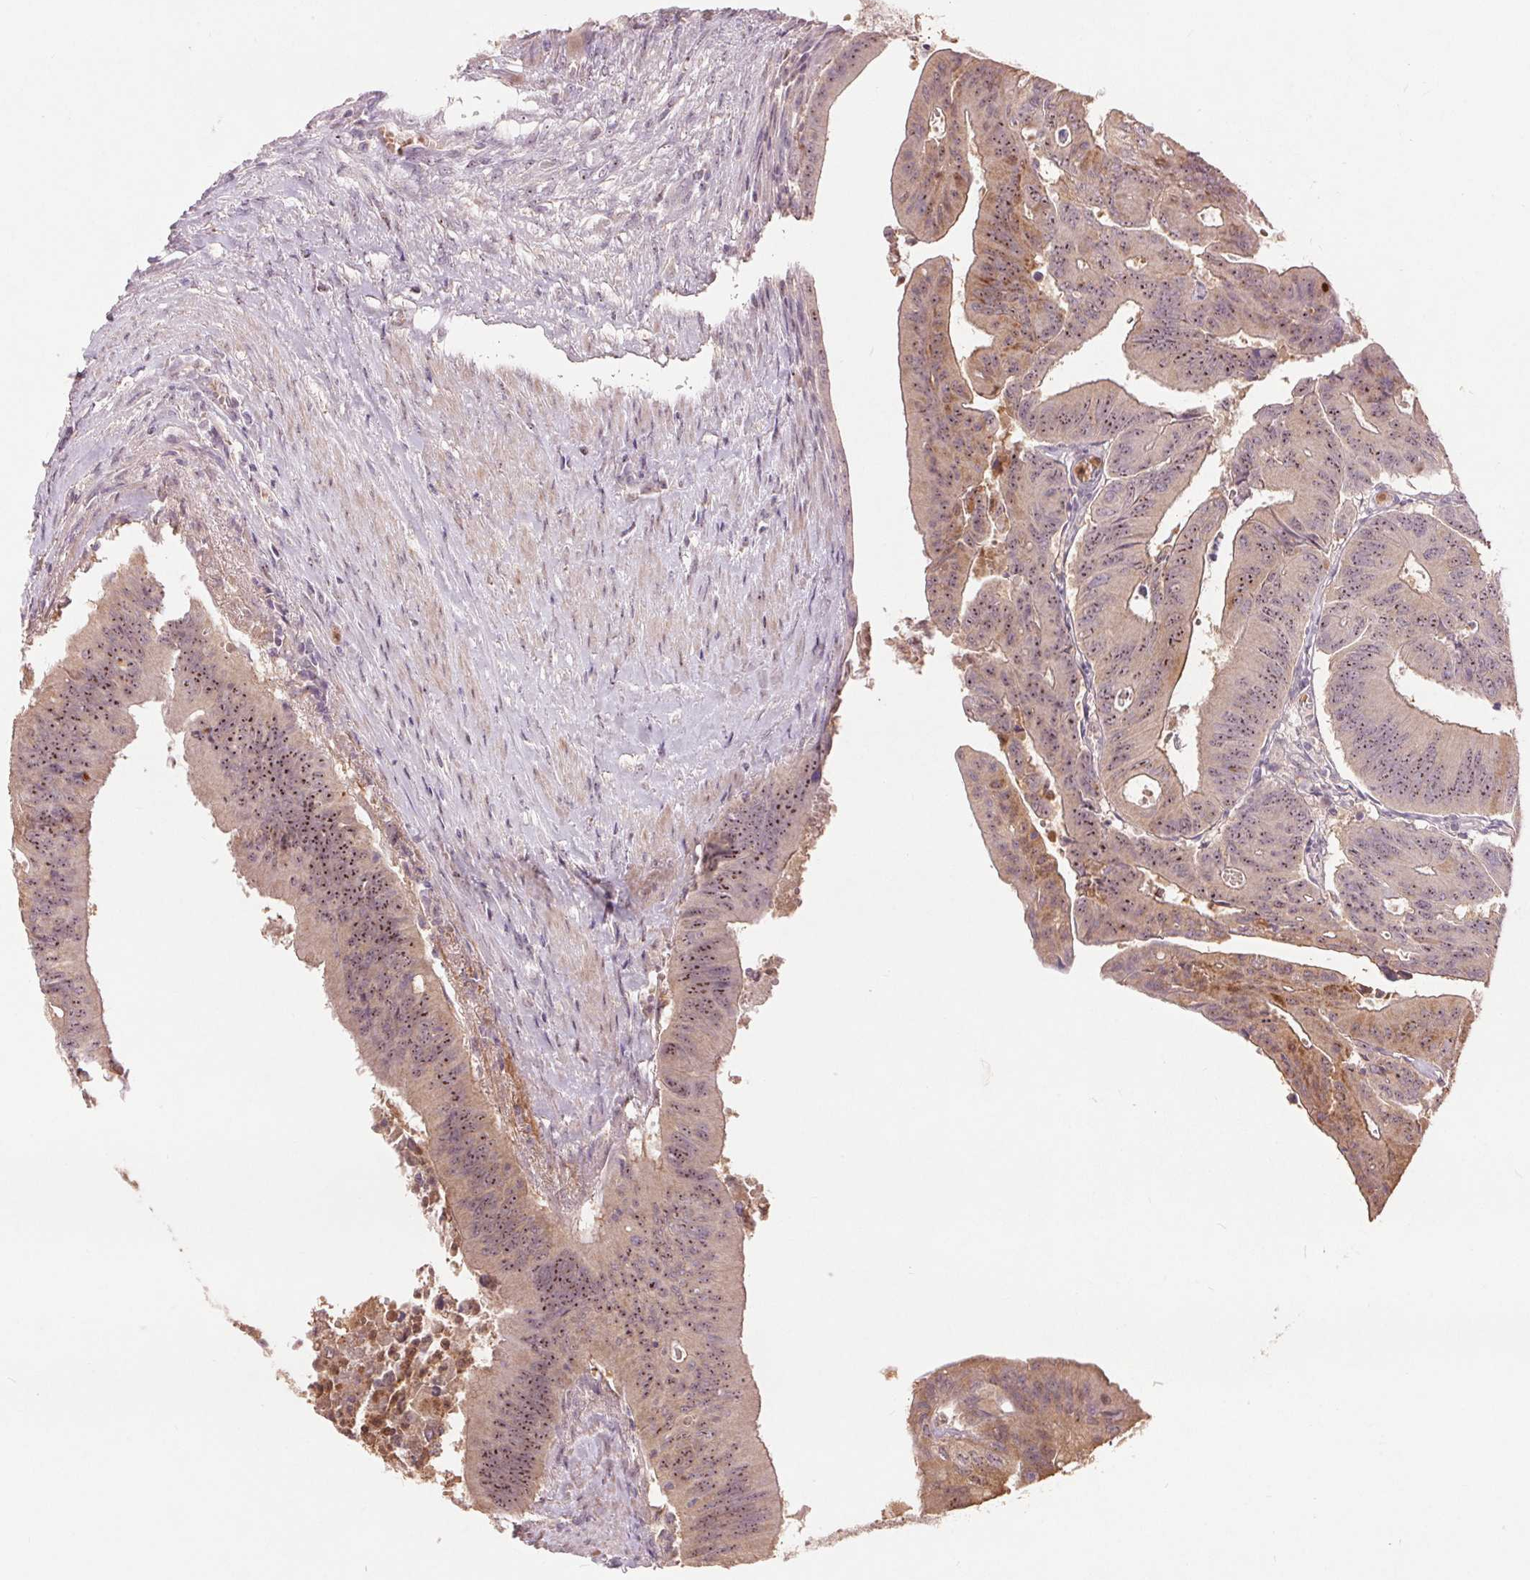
{"staining": {"intensity": "weak", "quantity": ">75%", "location": "cytoplasmic/membranous,nuclear"}, "tissue": "colorectal cancer", "cell_type": "Tumor cells", "image_type": "cancer", "snomed": [{"axis": "morphology", "description": "Adenocarcinoma, NOS"}, {"axis": "topography", "description": "Colon"}], "caption": "A low amount of weak cytoplasmic/membranous and nuclear expression is present in about >75% of tumor cells in colorectal cancer tissue. (Brightfield microscopy of DAB IHC at high magnification).", "gene": "RANBP3L", "patient": {"sex": "male", "age": 65}}